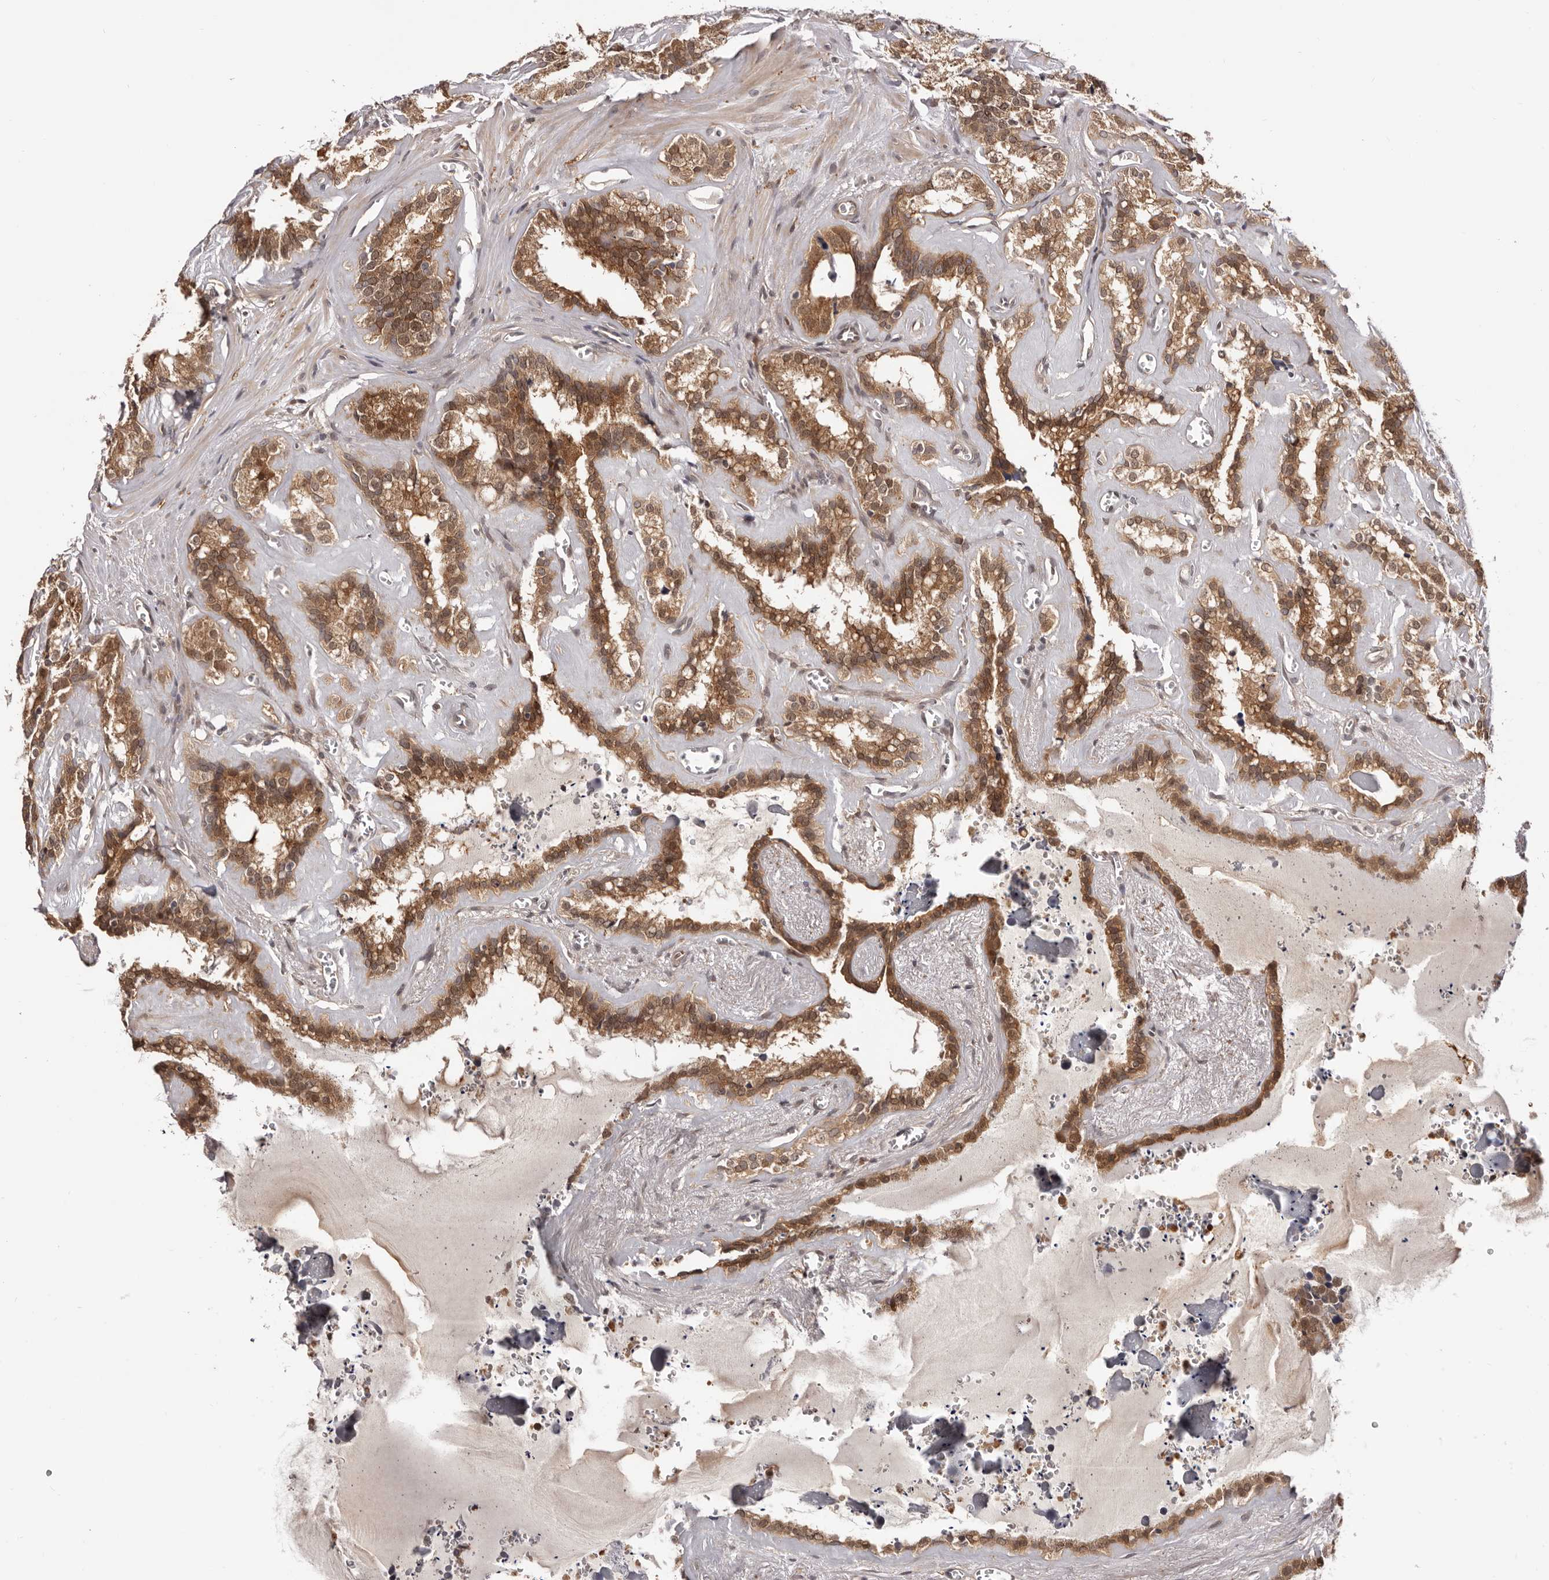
{"staining": {"intensity": "moderate", "quantity": ">75%", "location": "cytoplasmic/membranous"}, "tissue": "seminal vesicle", "cell_type": "Glandular cells", "image_type": "normal", "snomed": [{"axis": "morphology", "description": "Normal tissue, NOS"}, {"axis": "topography", "description": "Prostate"}, {"axis": "topography", "description": "Seminal veicle"}], "caption": "Approximately >75% of glandular cells in unremarkable seminal vesicle show moderate cytoplasmic/membranous protein positivity as visualized by brown immunohistochemical staining.", "gene": "MDP1", "patient": {"sex": "male", "age": 59}}